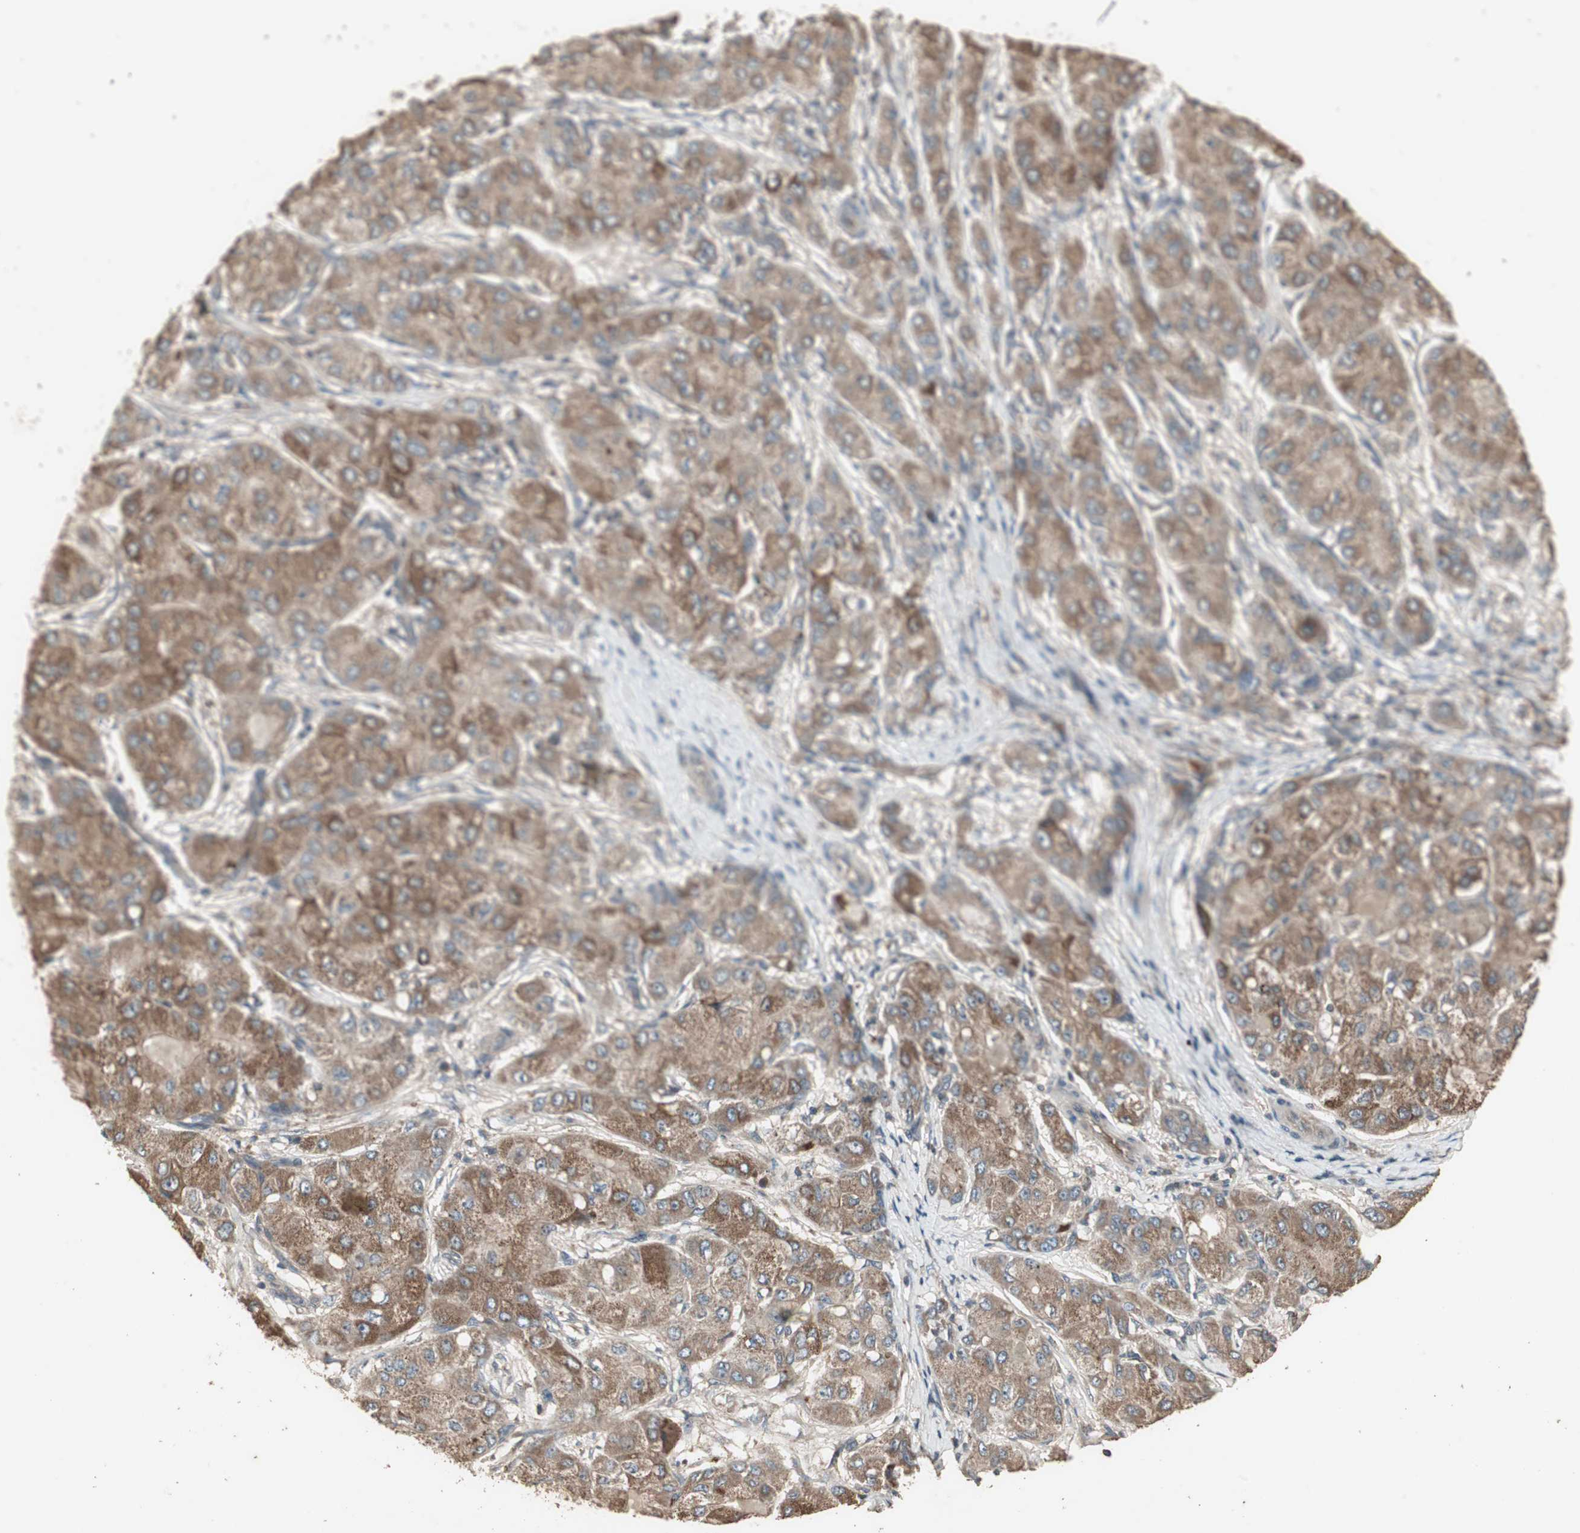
{"staining": {"intensity": "moderate", "quantity": ">75%", "location": "cytoplasmic/membranous"}, "tissue": "liver cancer", "cell_type": "Tumor cells", "image_type": "cancer", "snomed": [{"axis": "morphology", "description": "Carcinoma, Hepatocellular, NOS"}, {"axis": "topography", "description": "Liver"}], "caption": "Protein staining reveals moderate cytoplasmic/membranous staining in approximately >75% of tumor cells in liver hepatocellular carcinoma.", "gene": "UBAC1", "patient": {"sex": "male", "age": 80}}